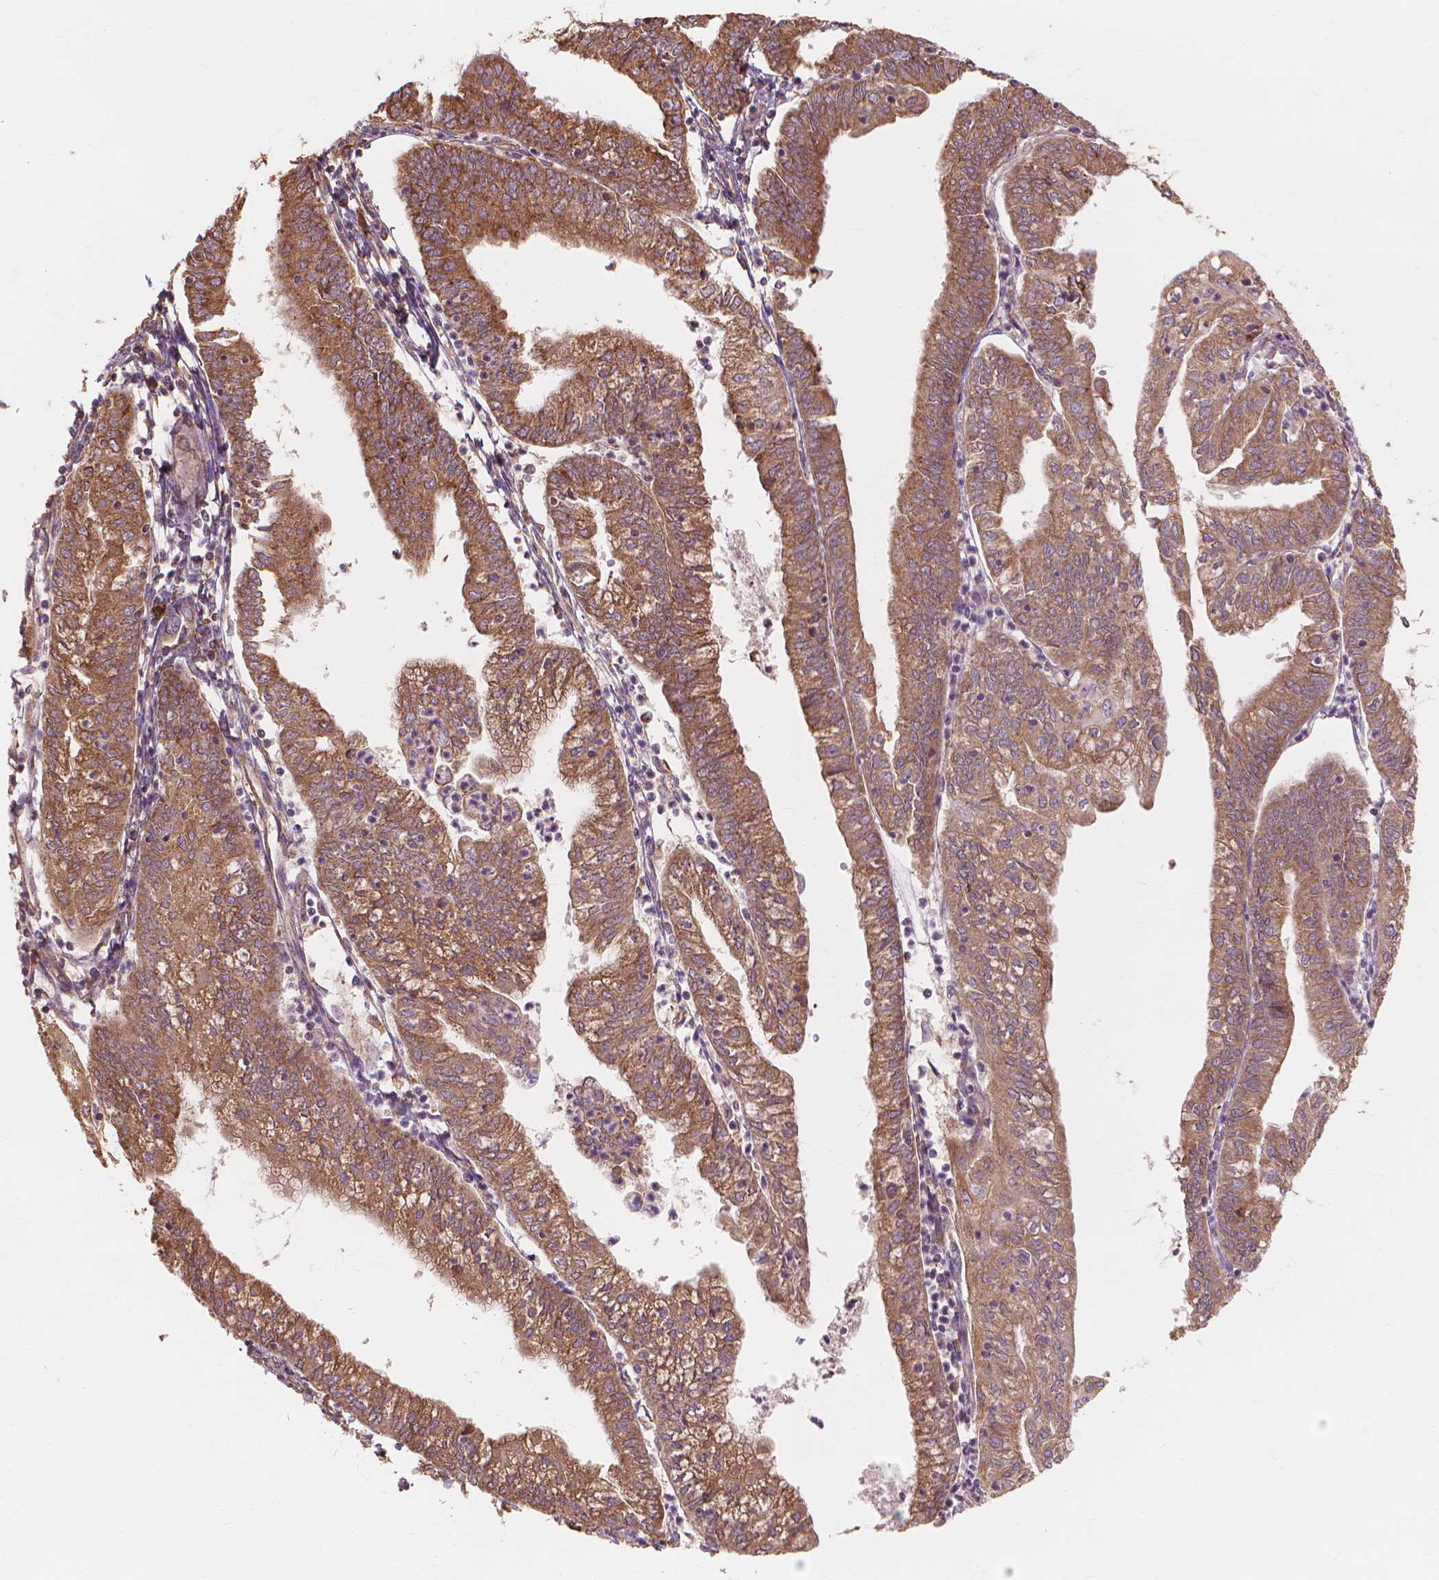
{"staining": {"intensity": "moderate", "quantity": ">75%", "location": "cytoplasmic/membranous"}, "tissue": "endometrial cancer", "cell_type": "Tumor cells", "image_type": "cancer", "snomed": [{"axis": "morphology", "description": "Adenocarcinoma, NOS"}, {"axis": "topography", "description": "Endometrium"}], "caption": "Moderate cytoplasmic/membranous expression for a protein is appreciated in about >75% of tumor cells of adenocarcinoma (endometrial) using IHC.", "gene": "TAB2", "patient": {"sex": "female", "age": 55}}